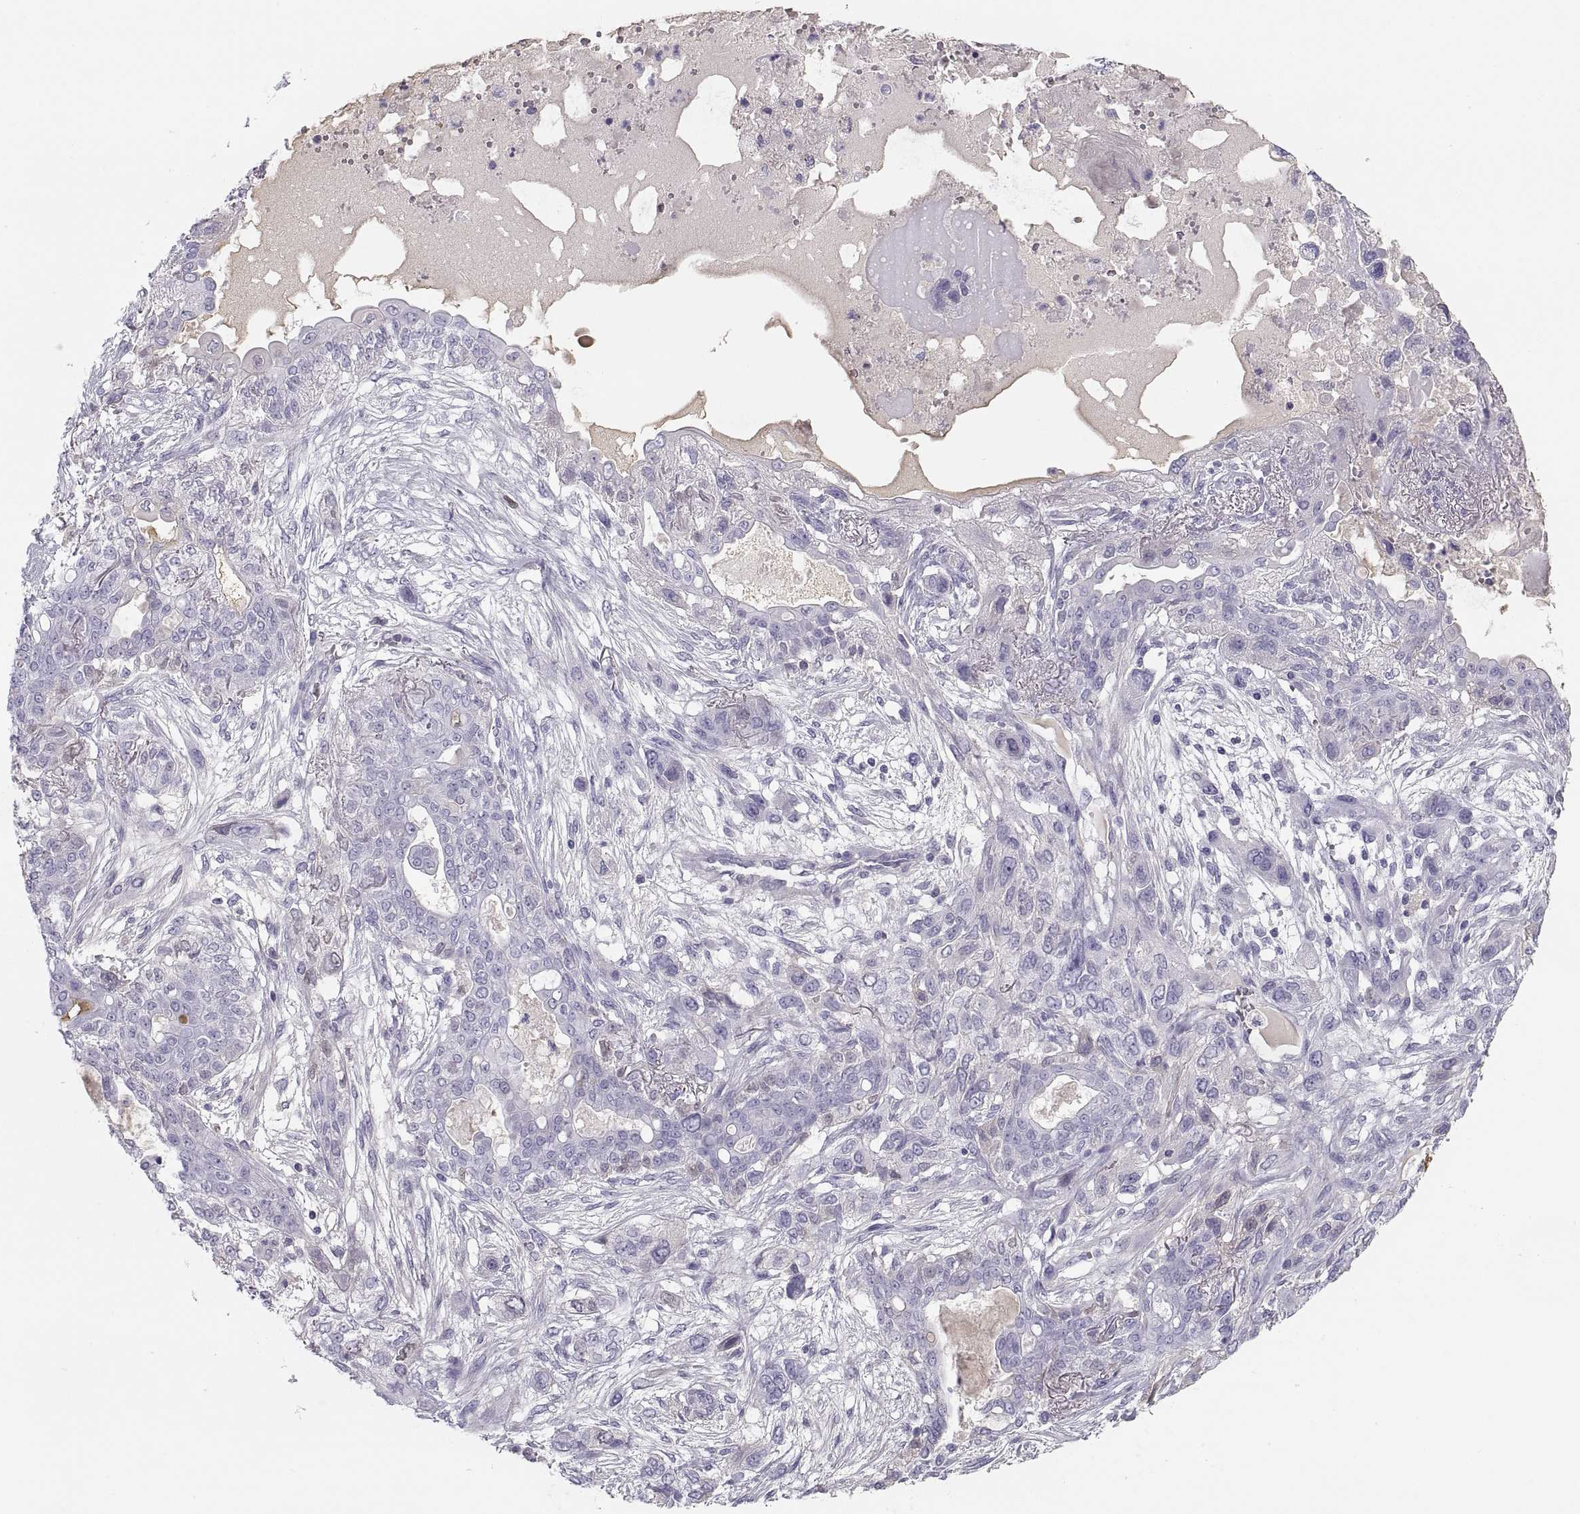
{"staining": {"intensity": "weak", "quantity": "<25%", "location": "cytoplasmic/membranous"}, "tissue": "lung cancer", "cell_type": "Tumor cells", "image_type": "cancer", "snomed": [{"axis": "morphology", "description": "Squamous cell carcinoma, NOS"}, {"axis": "topography", "description": "Lung"}], "caption": "A high-resolution histopathology image shows IHC staining of lung cancer, which shows no significant expression in tumor cells.", "gene": "MAGEB2", "patient": {"sex": "female", "age": 70}}